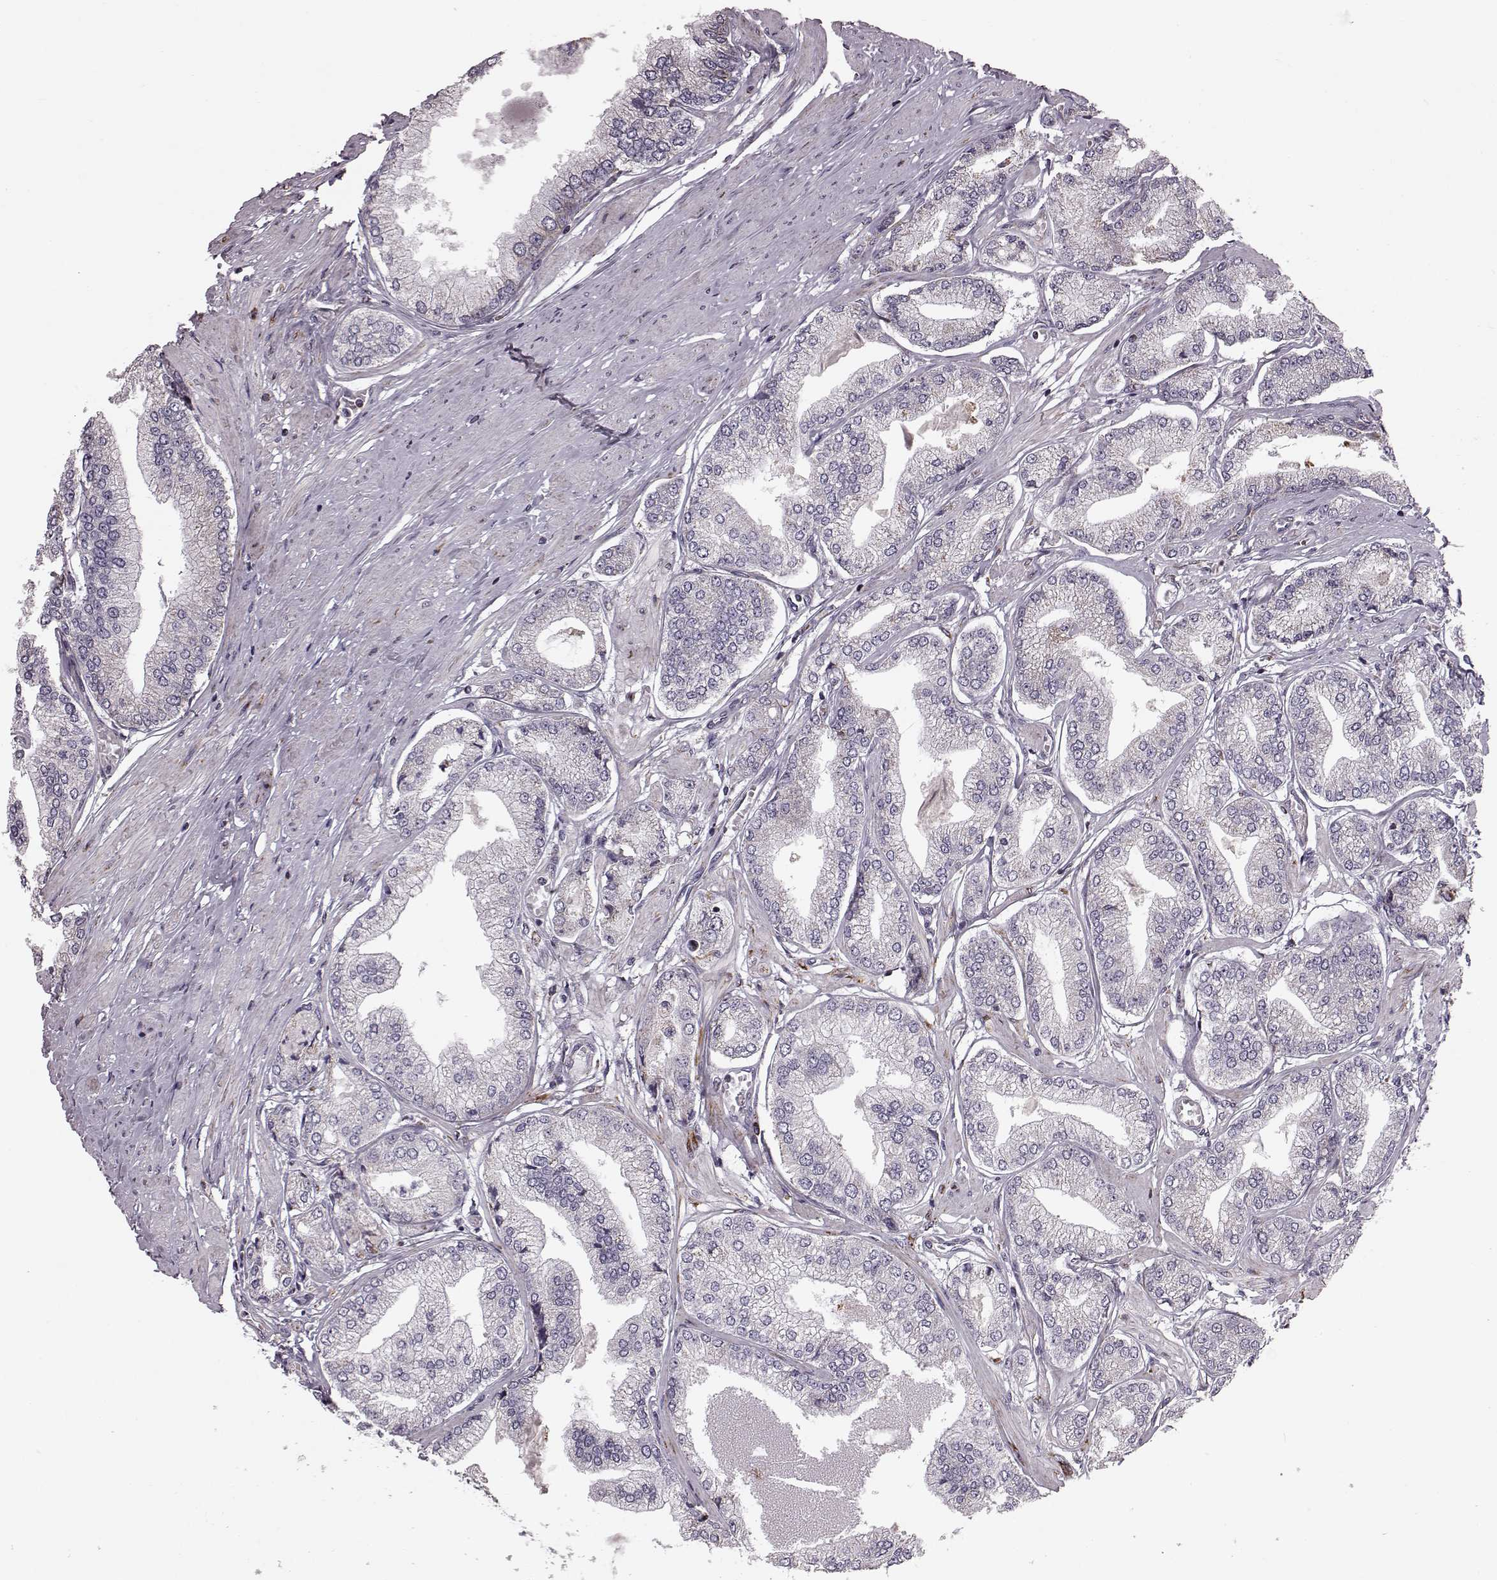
{"staining": {"intensity": "weak", "quantity": "<25%", "location": "cytoplasmic/membranous"}, "tissue": "prostate cancer", "cell_type": "Tumor cells", "image_type": "cancer", "snomed": [{"axis": "morphology", "description": "Adenocarcinoma, Low grade"}, {"axis": "topography", "description": "Prostate"}], "caption": "DAB immunohistochemical staining of prostate cancer displays no significant positivity in tumor cells.", "gene": "ATP5MF", "patient": {"sex": "male", "age": 55}}